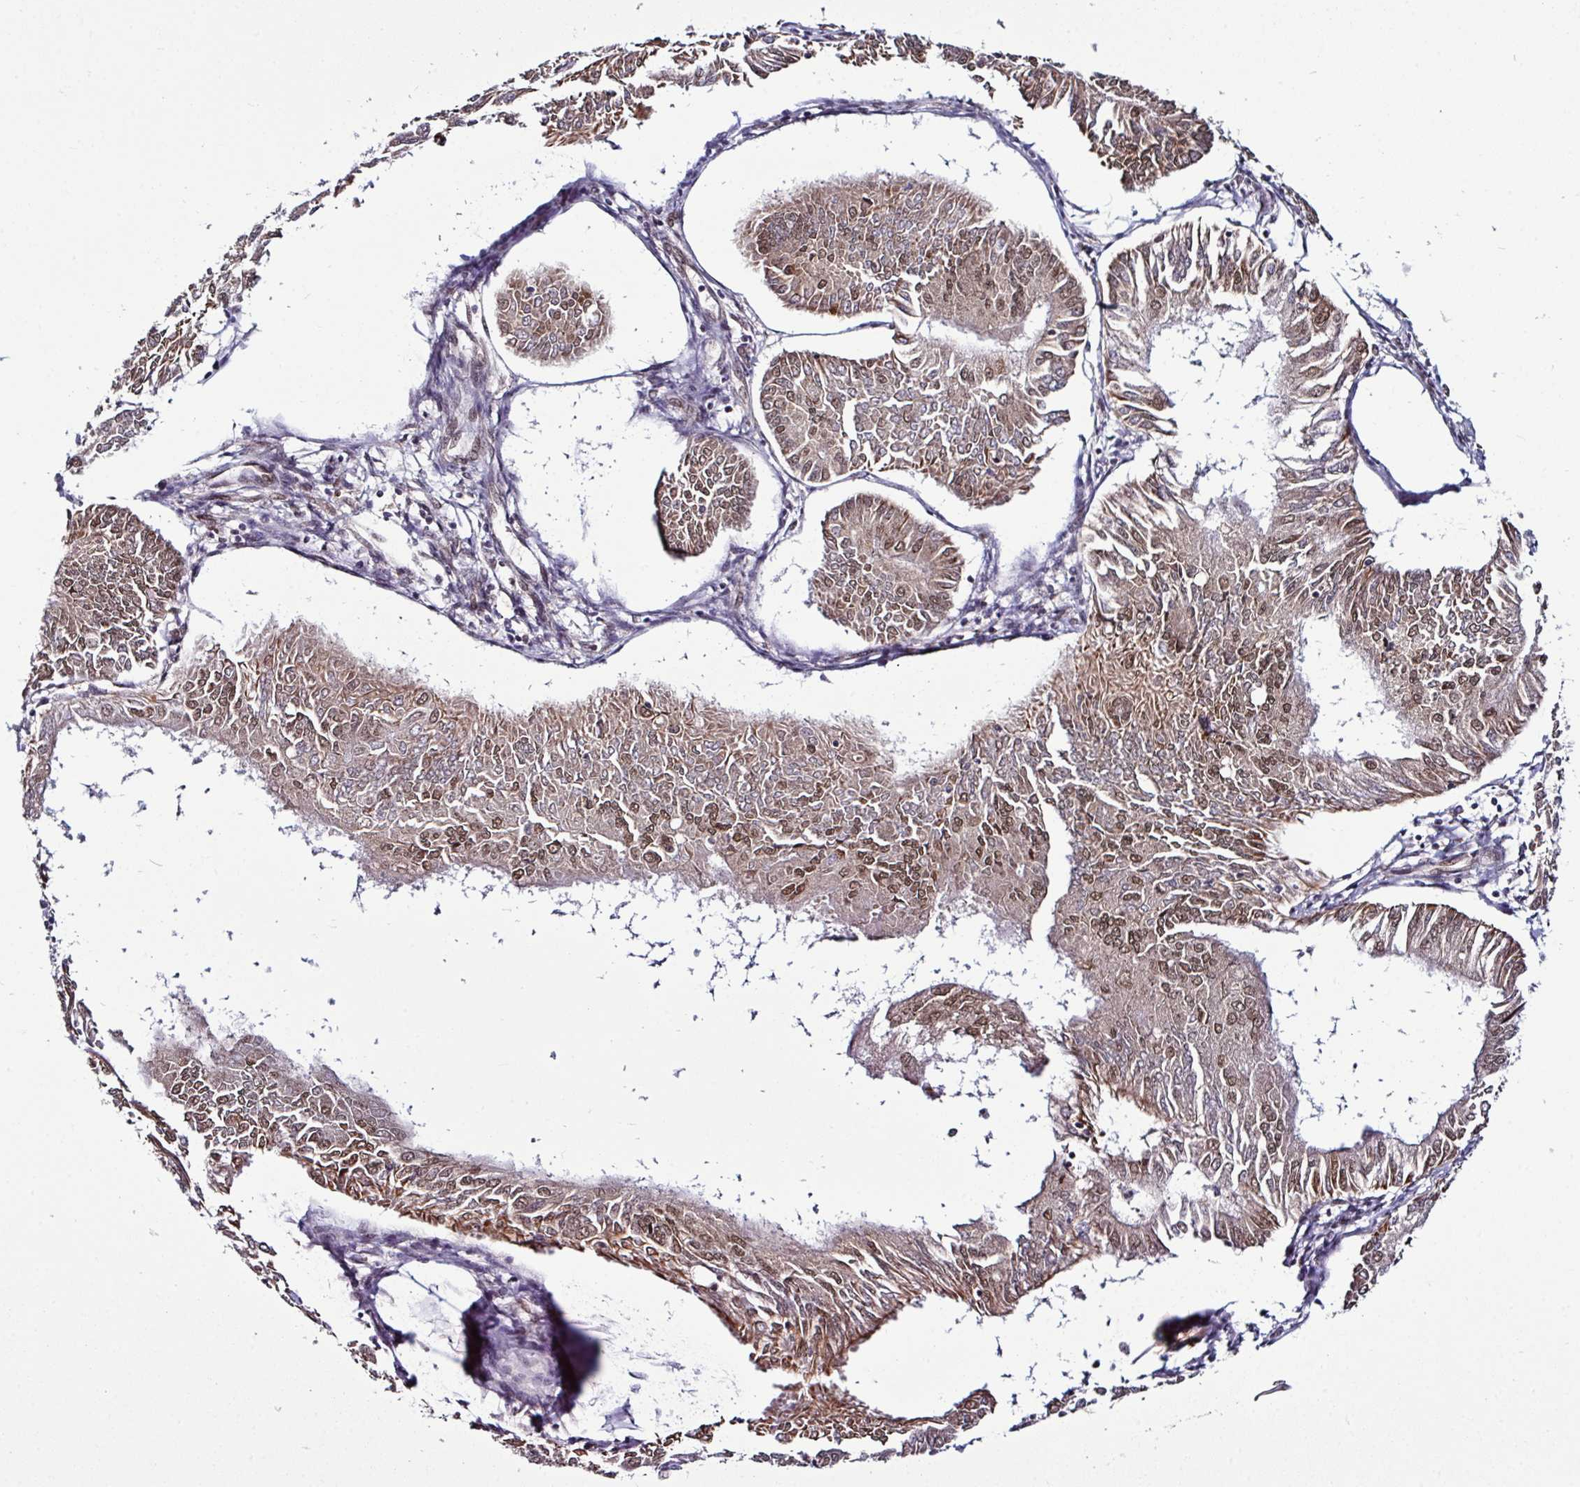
{"staining": {"intensity": "moderate", "quantity": "25%-75%", "location": "cytoplasmic/membranous,nuclear"}, "tissue": "endometrial cancer", "cell_type": "Tumor cells", "image_type": "cancer", "snomed": [{"axis": "morphology", "description": "Adenocarcinoma, NOS"}, {"axis": "topography", "description": "Endometrium"}], "caption": "A medium amount of moderate cytoplasmic/membranous and nuclear expression is identified in about 25%-75% of tumor cells in endometrial adenocarcinoma tissue.", "gene": "MORF4L2", "patient": {"sex": "female", "age": 58}}